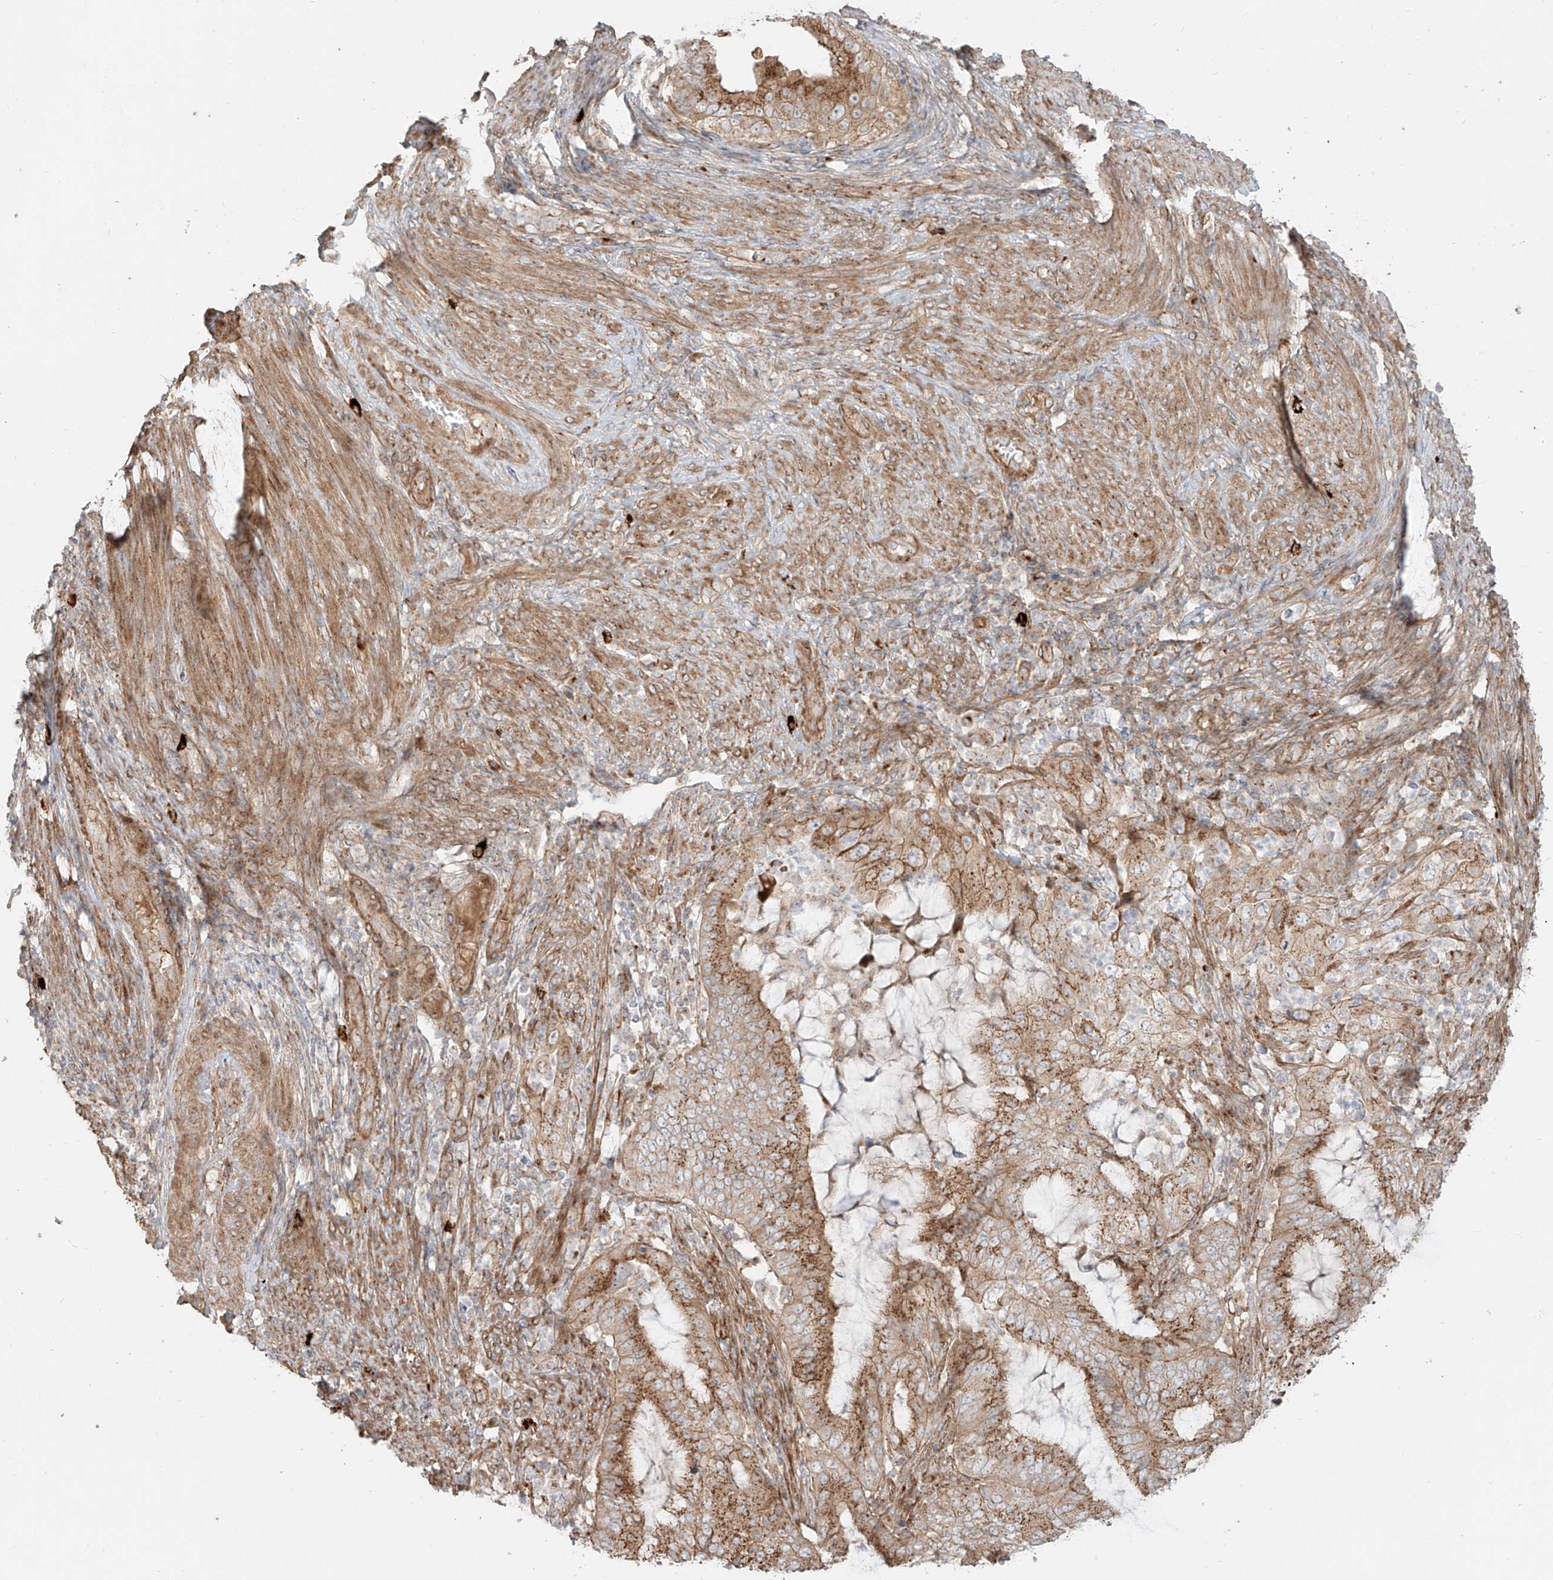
{"staining": {"intensity": "moderate", "quantity": ">75%", "location": "cytoplasmic/membranous"}, "tissue": "endometrial cancer", "cell_type": "Tumor cells", "image_type": "cancer", "snomed": [{"axis": "morphology", "description": "Adenocarcinoma, NOS"}, {"axis": "topography", "description": "Endometrium"}], "caption": "IHC staining of adenocarcinoma (endometrial), which reveals medium levels of moderate cytoplasmic/membranous positivity in about >75% of tumor cells indicating moderate cytoplasmic/membranous protein staining. The staining was performed using DAB (brown) for protein detection and nuclei were counterstained in hematoxylin (blue).", "gene": "ZNF287", "patient": {"sex": "female", "age": 51}}